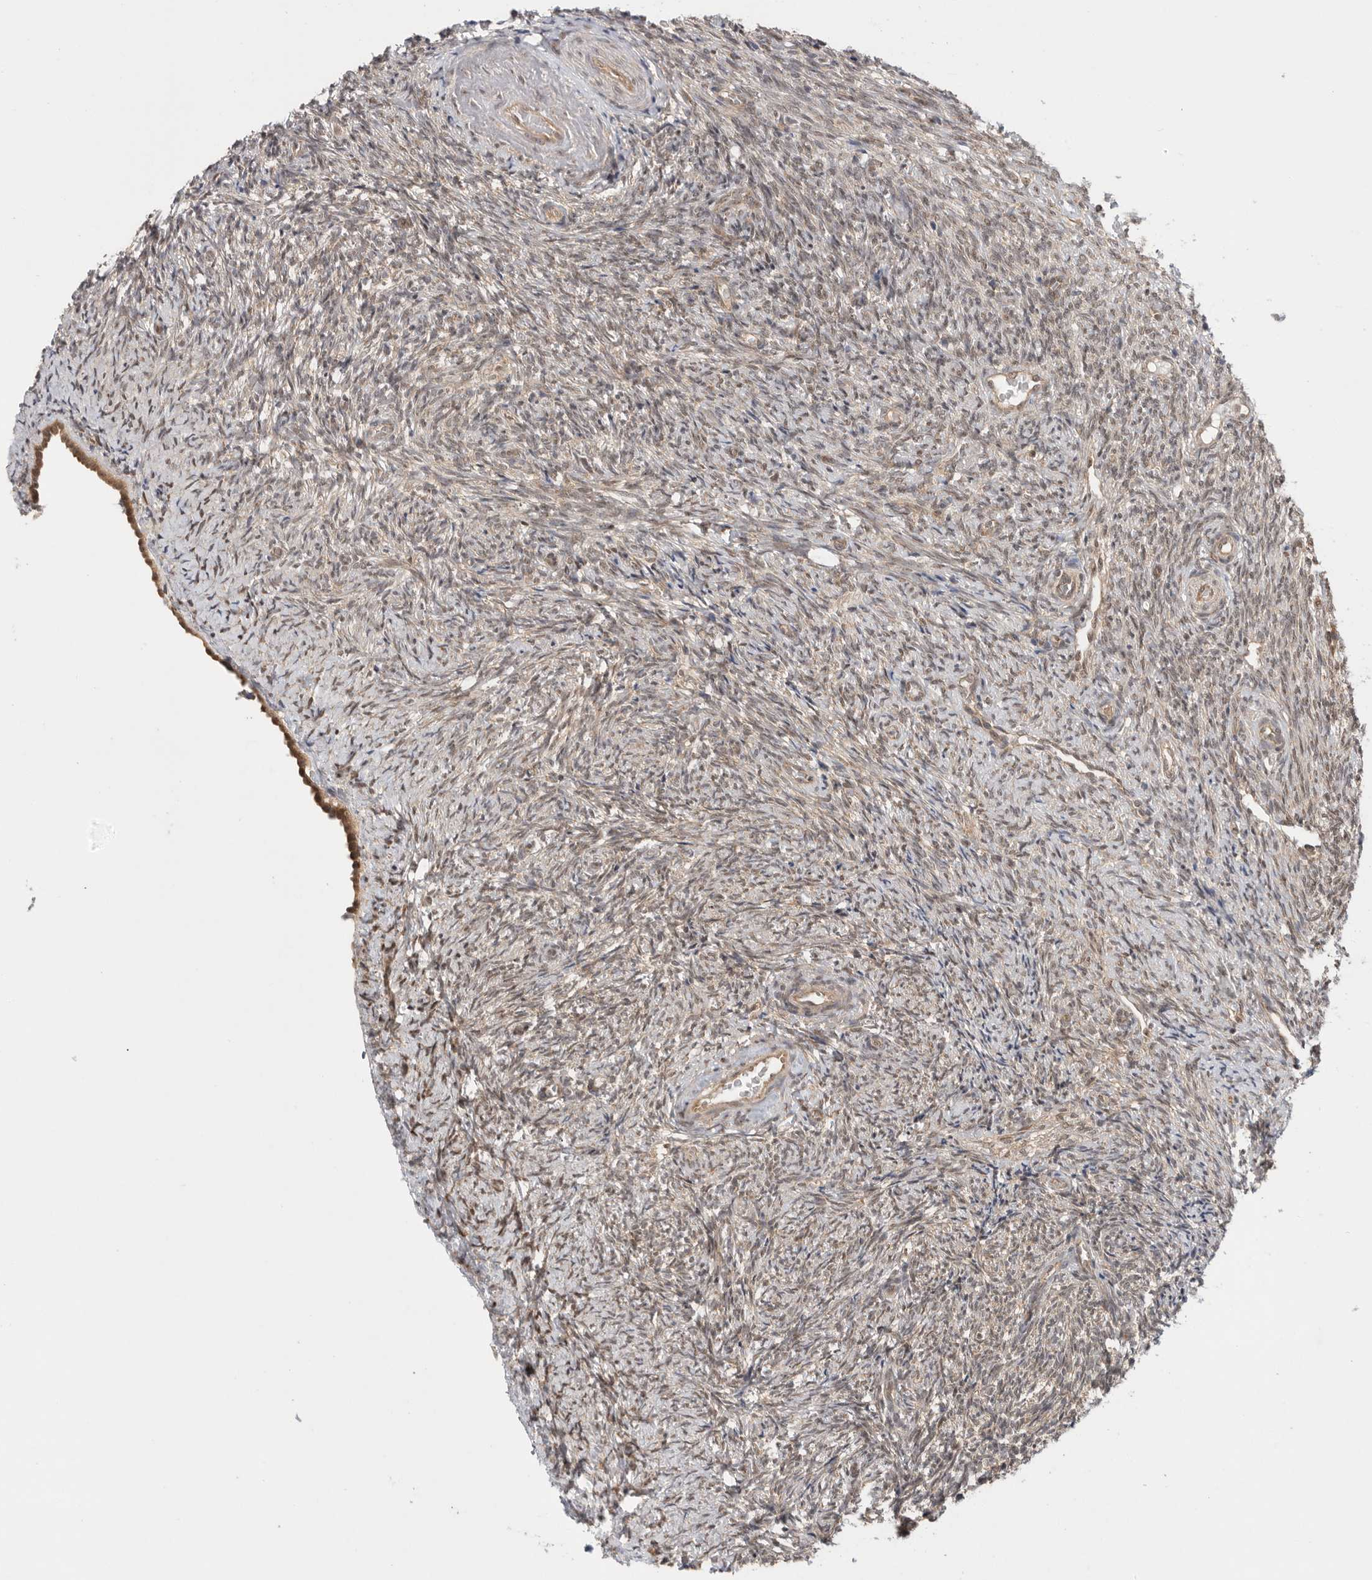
{"staining": {"intensity": "moderate", "quantity": ">75%", "location": "cytoplasmic/membranous,nuclear"}, "tissue": "ovary", "cell_type": "Follicle cells", "image_type": "normal", "snomed": [{"axis": "morphology", "description": "Normal tissue, NOS"}, {"axis": "topography", "description": "Ovary"}], "caption": "Immunohistochemical staining of normal ovary demonstrates moderate cytoplasmic/membranous,nuclear protein expression in approximately >75% of follicle cells.", "gene": "VPS50", "patient": {"sex": "female", "age": 41}}